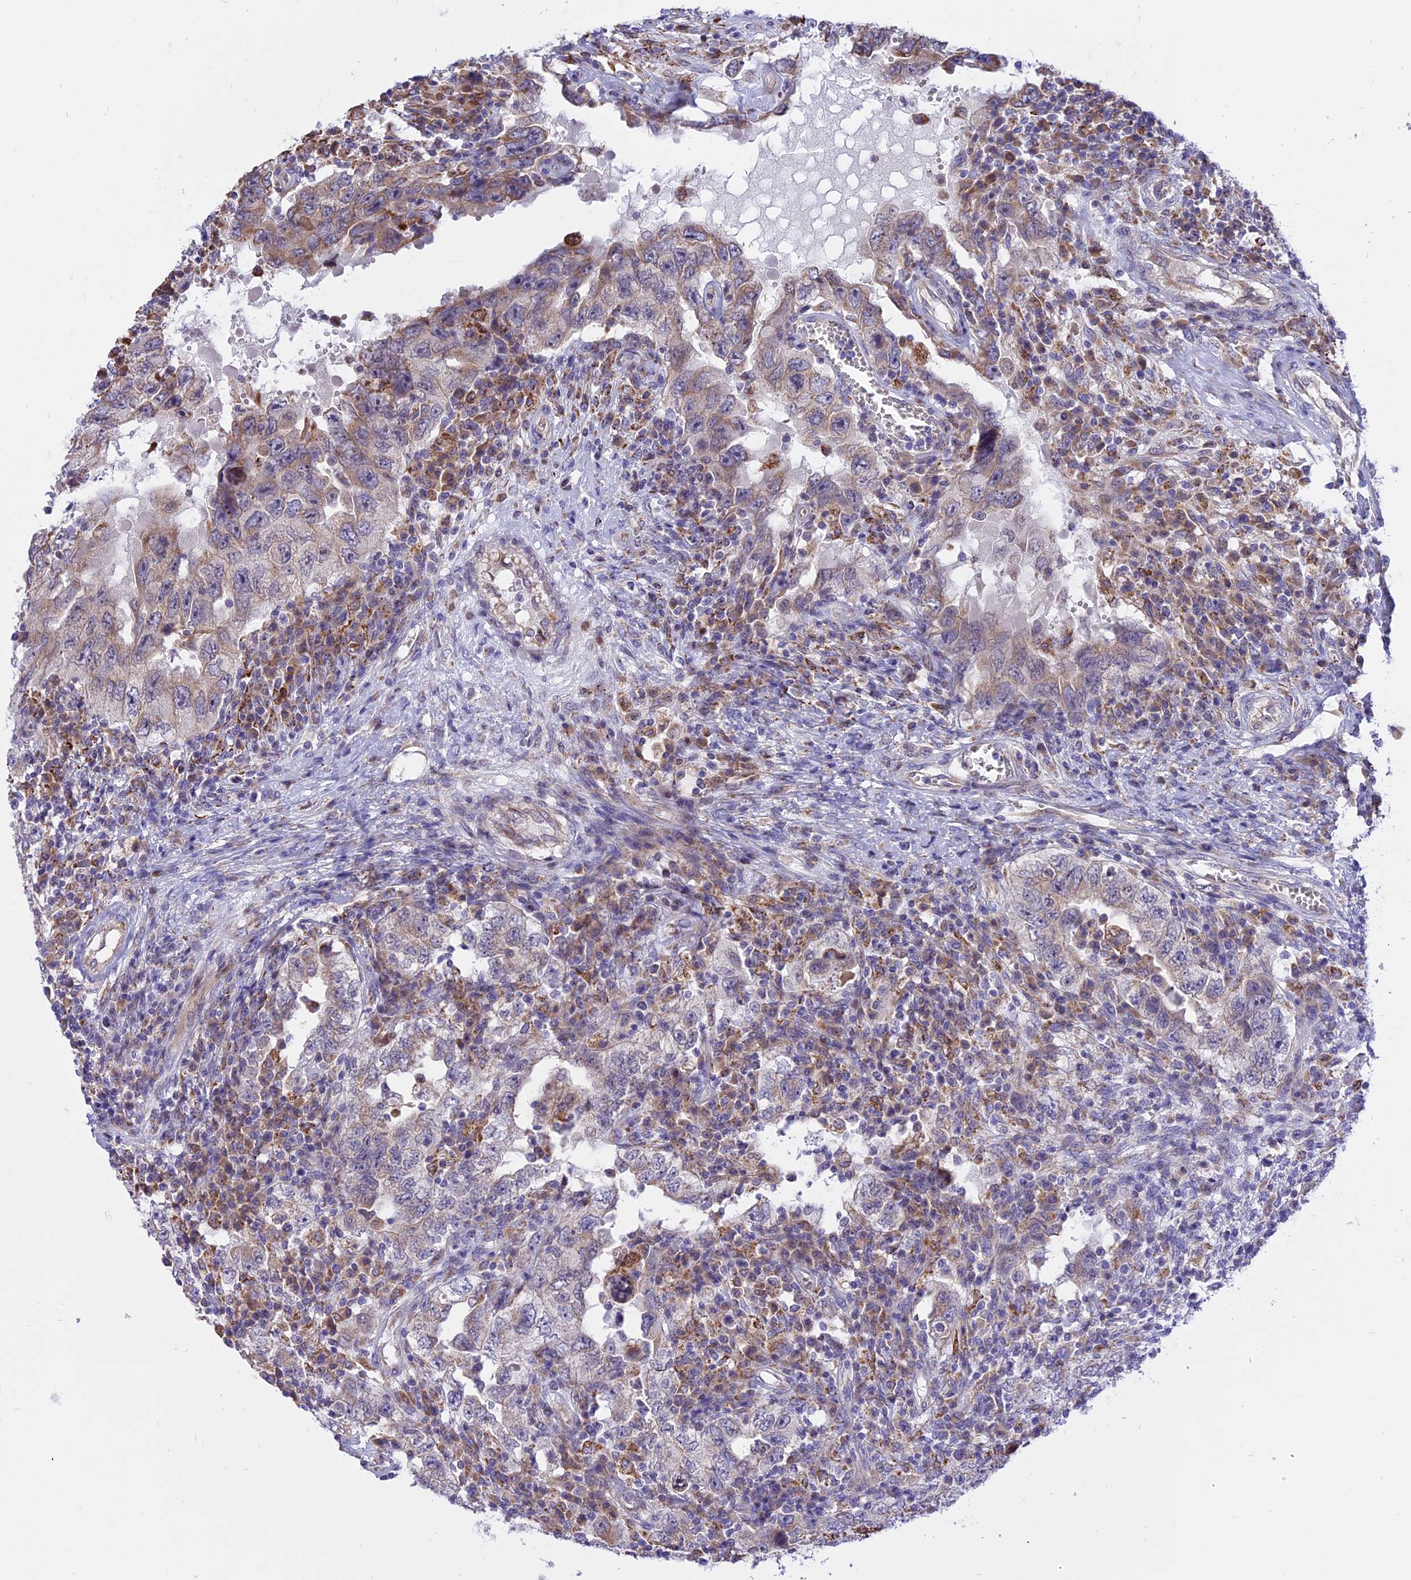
{"staining": {"intensity": "weak", "quantity": "<25%", "location": "cytoplasmic/membranous"}, "tissue": "testis cancer", "cell_type": "Tumor cells", "image_type": "cancer", "snomed": [{"axis": "morphology", "description": "Carcinoma, Embryonal, NOS"}, {"axis": "topography", "description": "Testis"}], "caption": "This is an immunohistochemistry (IHC) image of human testis cancer. There is no expression in tumor cells.", "gene": "ARMCX6", "patient": {"sex": "male", "age": 26}}